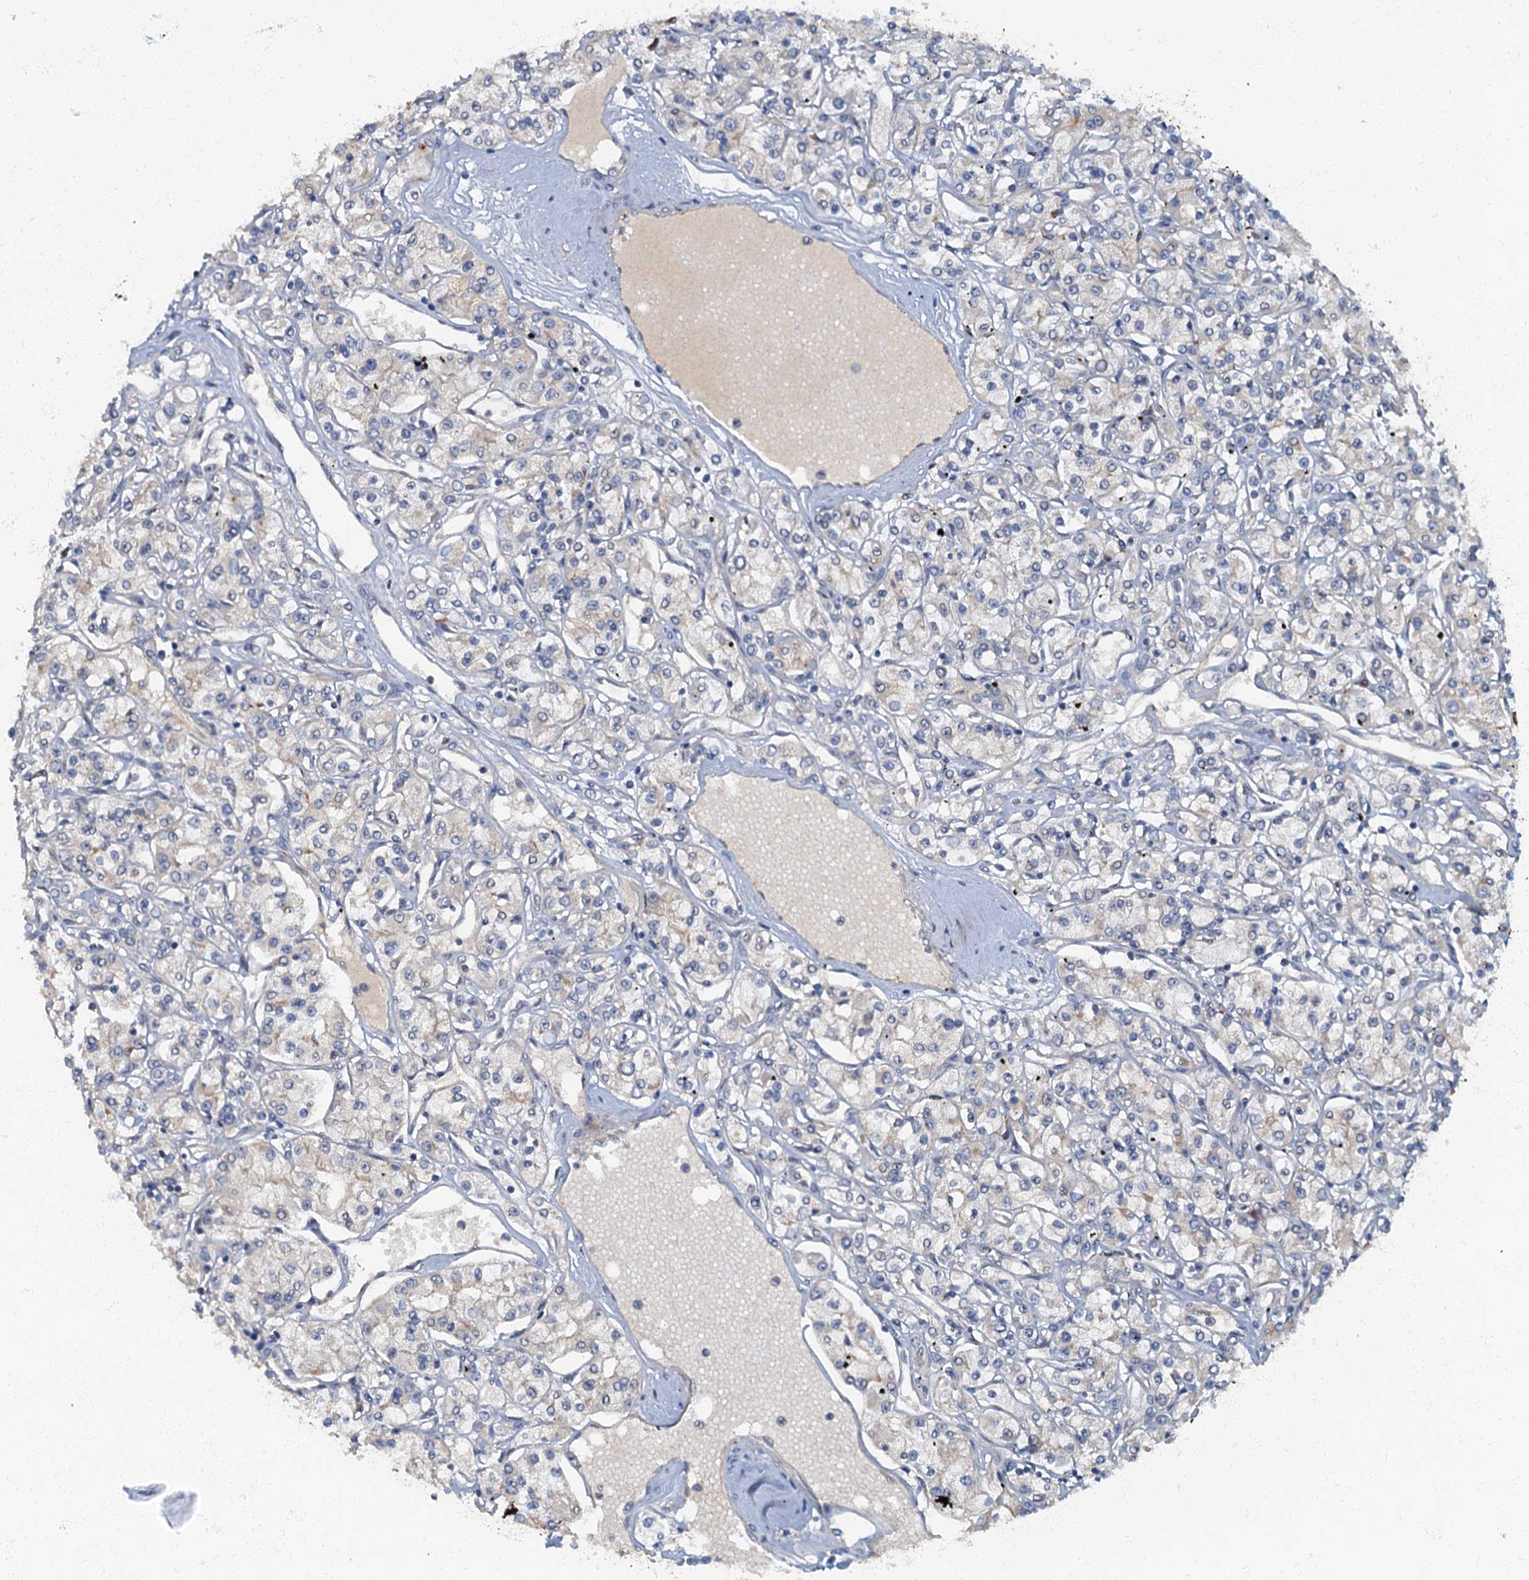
{"staining": {"intensity": "weak", "quantity": "<25%", "location": "cytoplasmic/membranous"}, "tissue": "renal cancer", "cell_type": "Tumor cells", "image_type": "cancer", "snomed": [{"axis": "morphology", "description": "Adenocarcinoma, NOS"}, {"axis": "topography", "description": "Kidney"}], "caption": "A high-resolution micrograph shows IHC staining of renal cancer (adenocarcinoma), which exhibits no significant staining in tumor cells. (DAB (3,3'-diaminobenzidine) immunohistochemistry, high magnification).", "gene": "ARL11", "patient": {"sex": "female", "age": 59}}